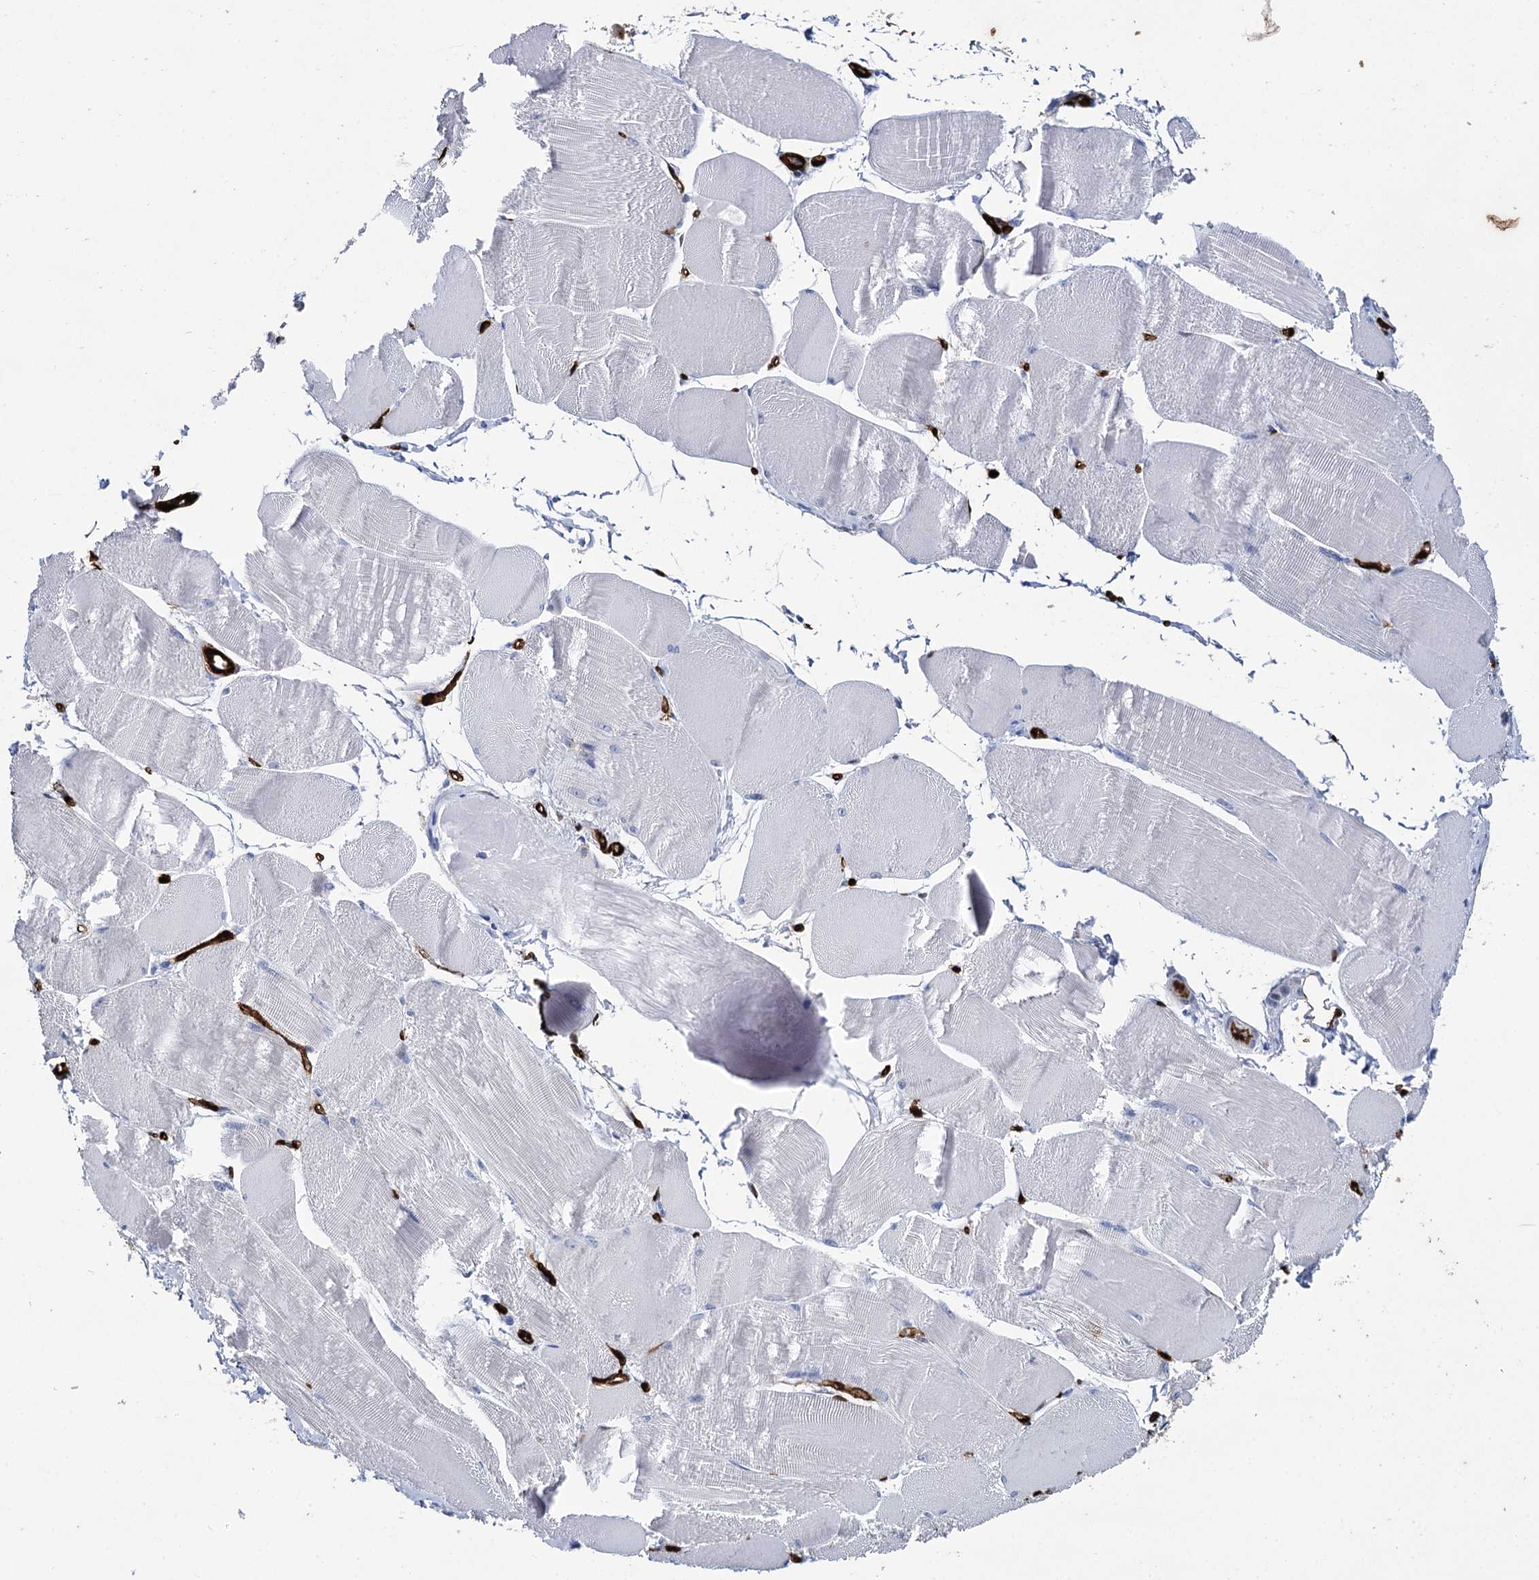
{"staining": {"intensity": "negative", "quantity": "none", "location": "none"}, "tissue": "skeletal muscle", "cell_type": "Myocytes", "image_type": "normal", "snomed": [{"axis": "morphology", "description": "Normal tissue, NOS"}, {"axis": "morphology", "description": "Basal cell carcinoma"}, {"axis": "topography", "description": "Skeletal muscle"}], "caption": "The IHC image has no significant expression in myocytes of skeletal muscle.", "gene": "FABP5", "patient": {"sex": "female", "age": 64}}